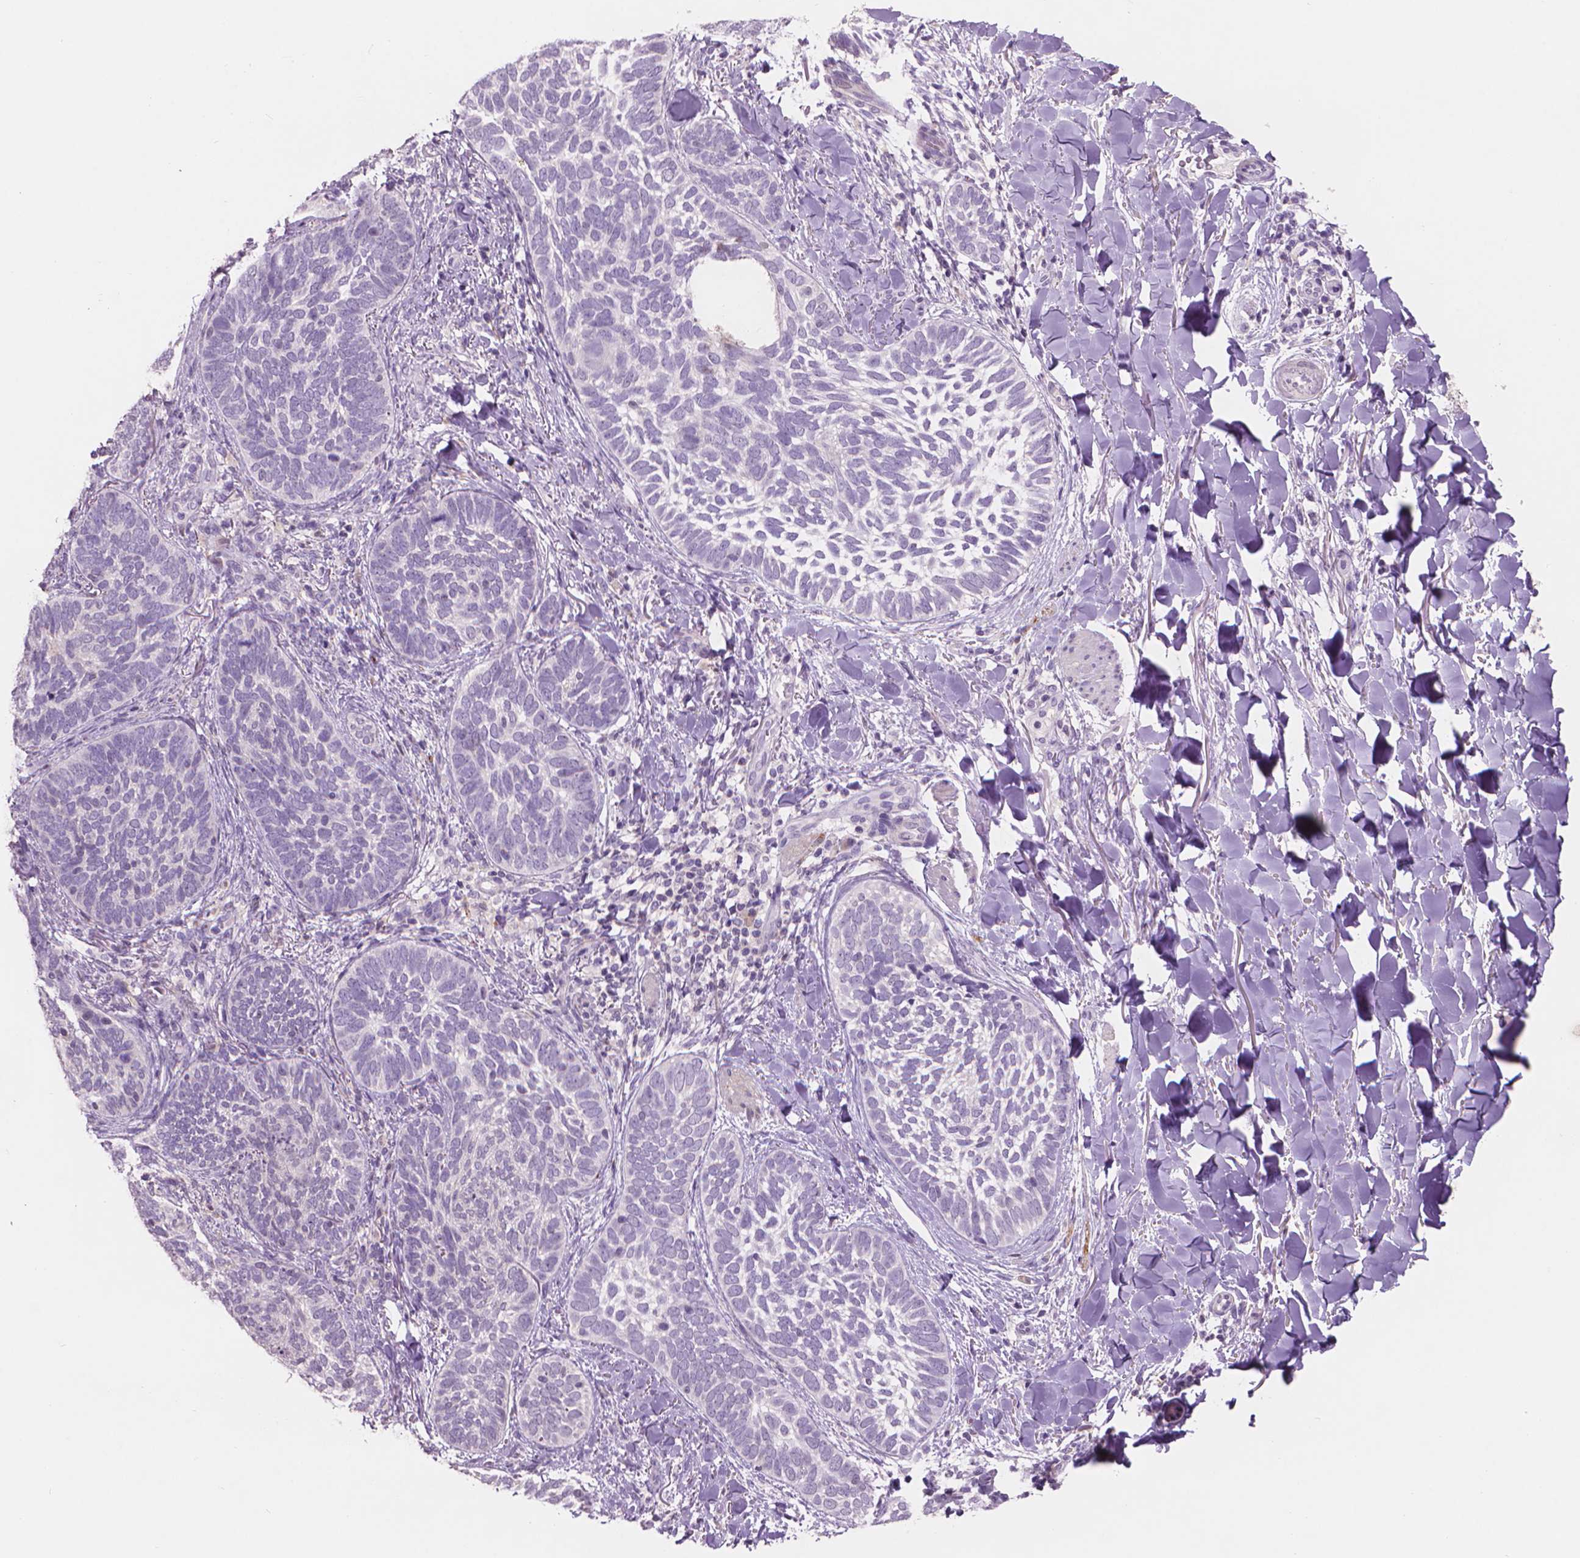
{"staining": {"intensity": "negative", "quantity": "none", "location": "none"}, "tissue": "skin cancer", "cell_type": "Tumor cells", "image_type": "cancer", "snomed": [{"axis": "morphology", "description": "Normal tissue, NOS"}, {"axis": "morphology", "description": "Basal cell carcinoma"}, {"axis": "topography", "description": "Skin"}], "caption": "The photomicrograph demonstrates no significant staining in tumor cells of skin basal cell carcinoma.", "gene": "ENO2", "patient": {"sex": "male", "age": 46}}